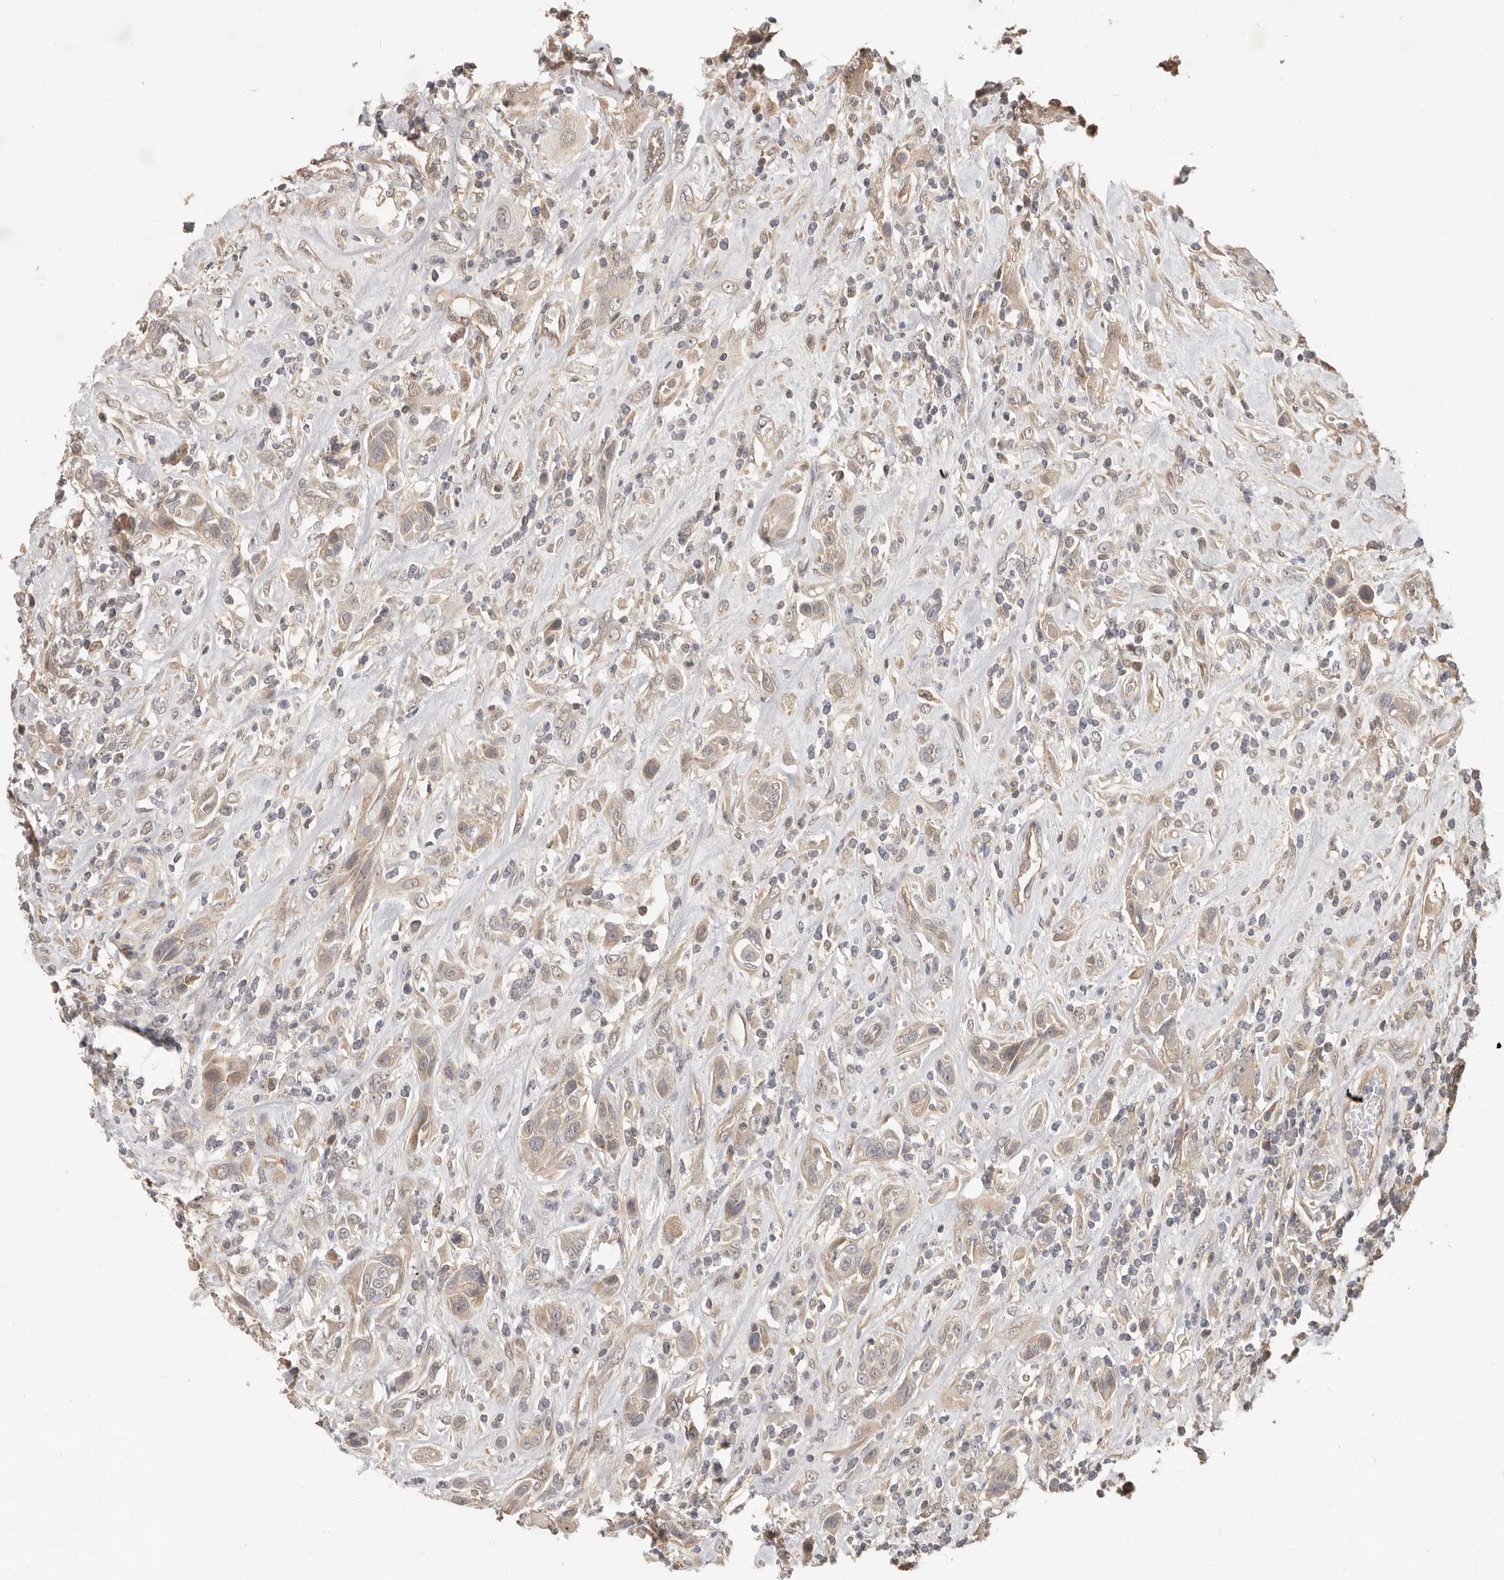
{"staining": {"intensity": "weak", "quantity": ">75%", "location": "cytoplasmic/membranous"}, "tissue": "urothelial cancer", "cell_type": "Tumor cells", "image_type": "cancer", "snomed": [{"axis": "morphology", "description": "Urothelial carcinoma, High grade"}, {"axis": "topography", "description": "Urinary bladder"}], "caption": "High-grade urothelial carcinoma stained for a protein (brown) exhibits weak cytoplasmic/membranous positive positivity in approximately >75% of tumor cells.", "gene": "MTFR2", "patient": {"sex": "male", "age": 50}}